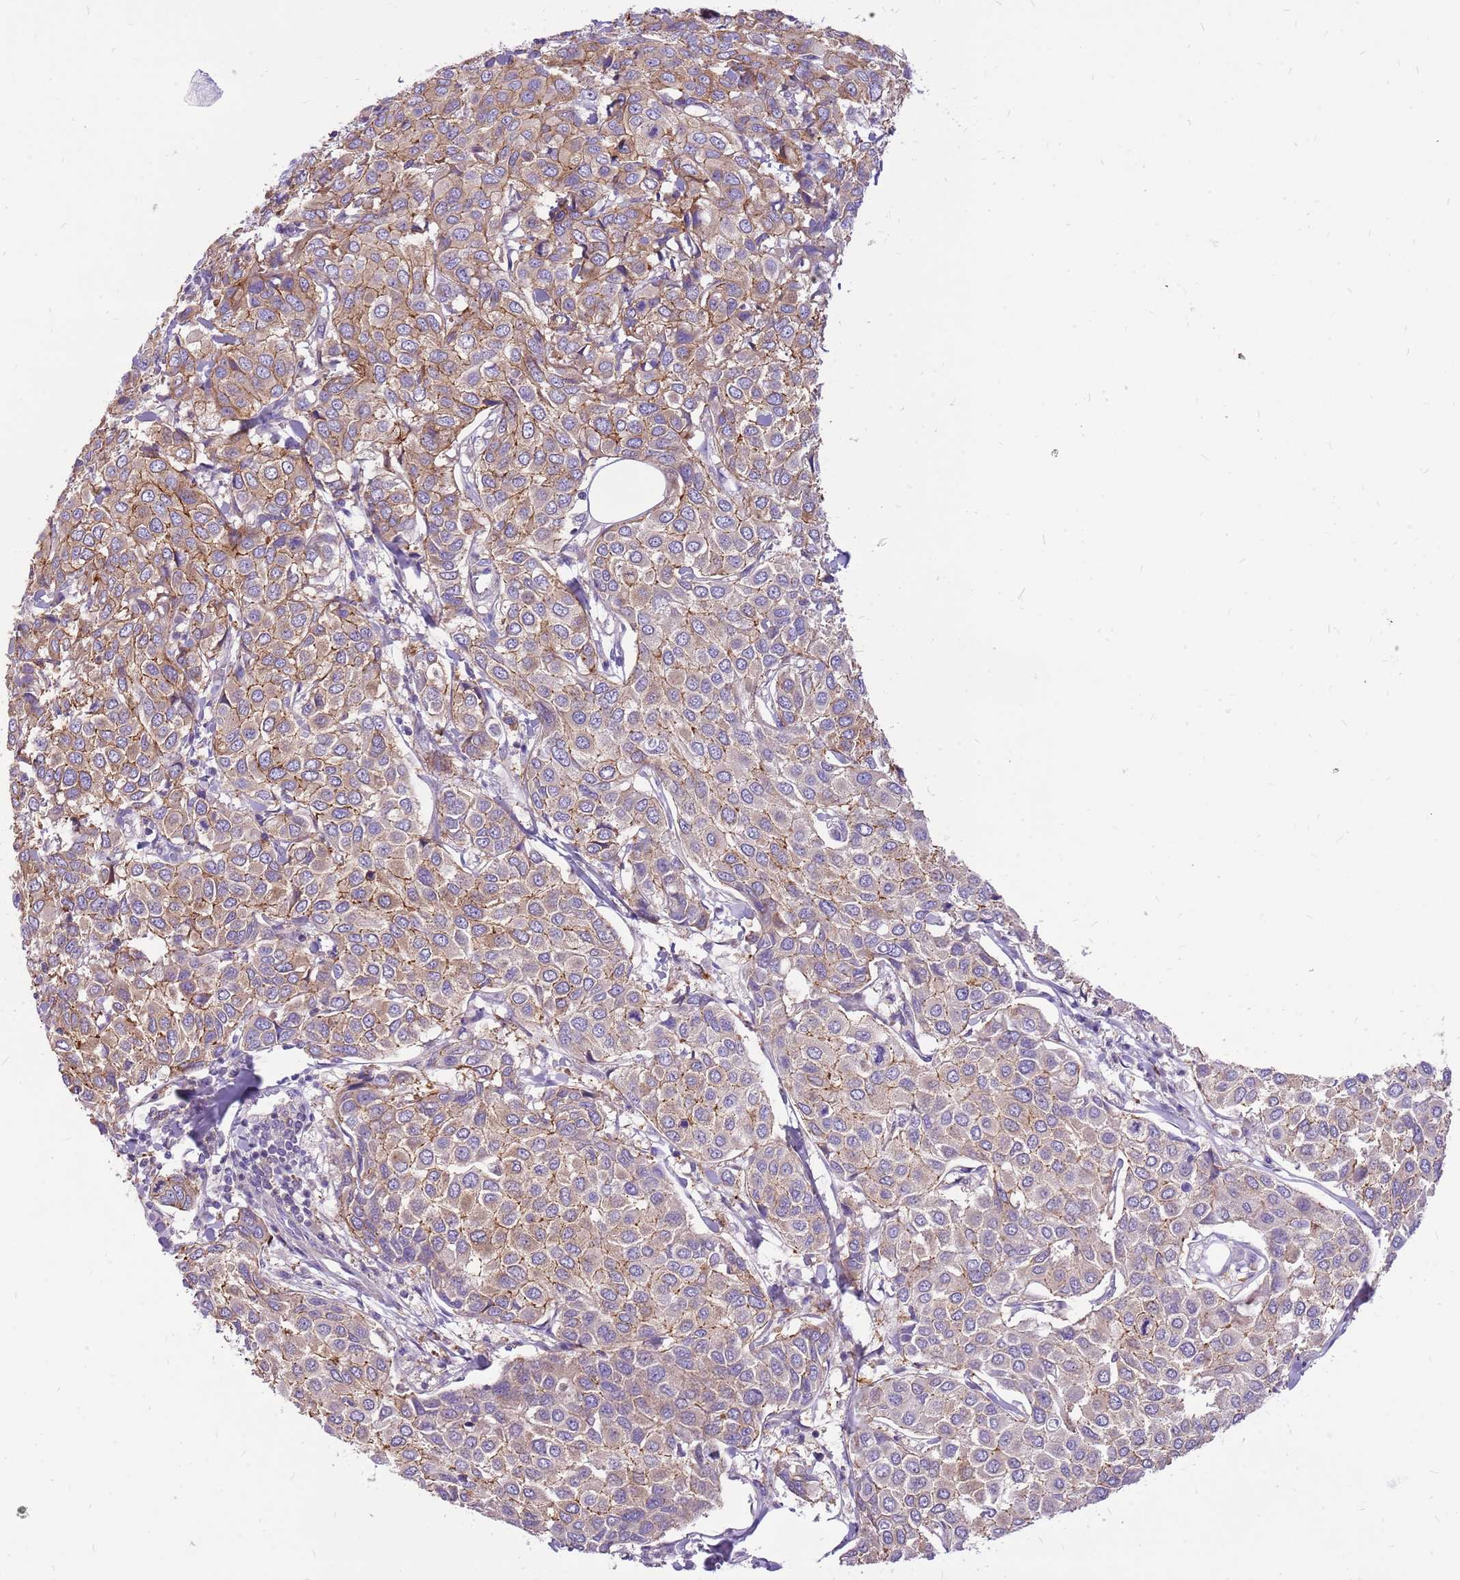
{"staining": {"intensity": "moderate", "quantity": ">75%", "location": "cytoplasmic/membranous"}, "tissue": "breast cancer", "cell_type": "Tumor cells", "image_type": "cancer", "snomed": [{"axis": "morphology", "description": "Duct carcinoma"}, {"axis": "topography", "description": "Breast"}], "caption": "The photomicrograph demonstrates a brown stain indicating the presence of a protein in the cytoplasmic/membranous of tumor cells in intraductal carcinoma (breast).", "gene": "WDR90", "patient": {"sex": "female", "age": 55}}